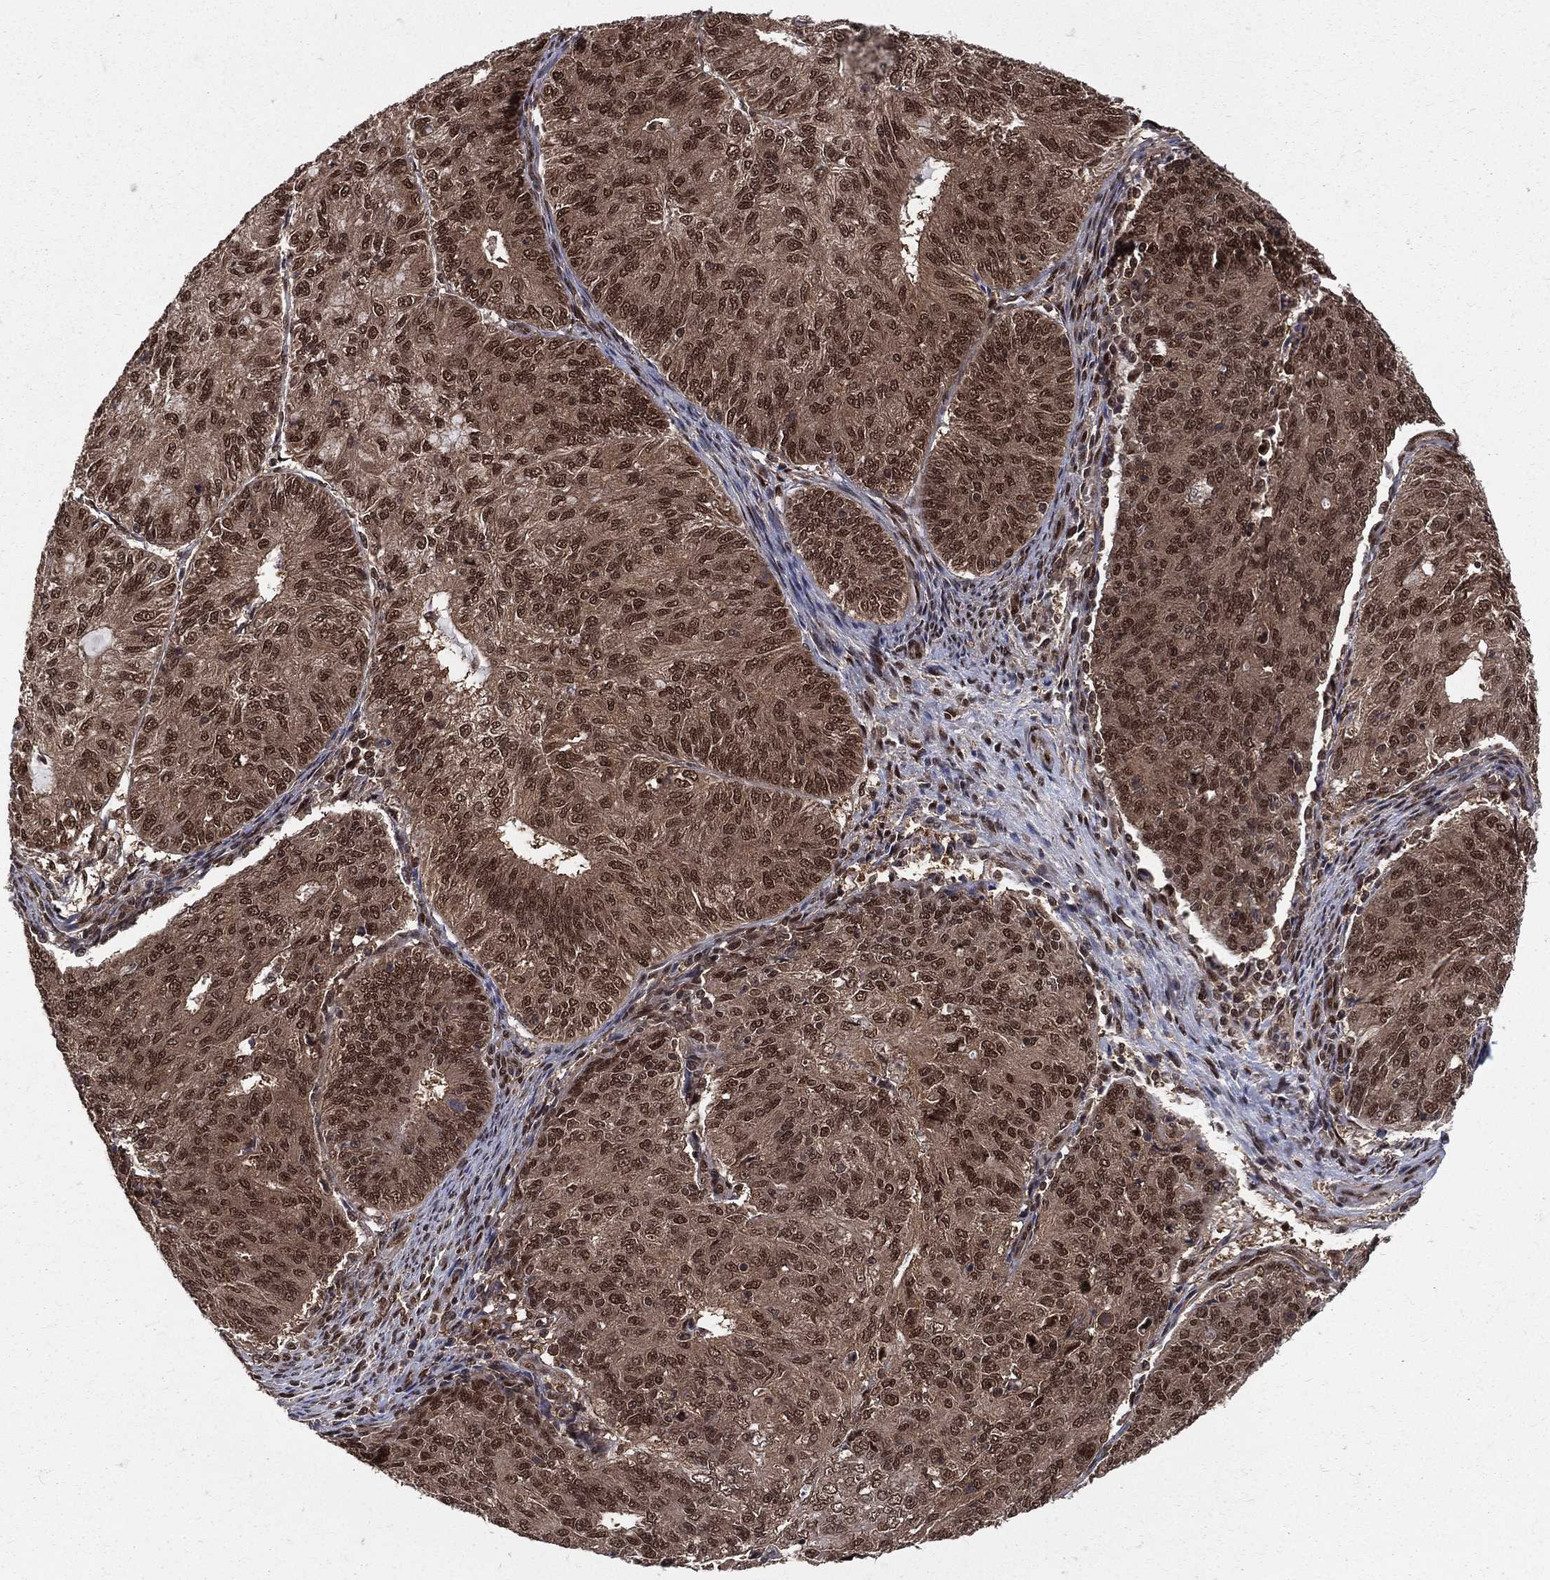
{"staining": {"intensity": "moderate", "quantity": ">75%", "location": "cytoplasmic/membranous,nuclear"}, "tissue": "endometrial cancer", "cell_type": "Tumor cells", "image_type": "cancer", "snomed": [{"axis": "morphology", "description": "Adenocarcinoma, NOS"}, {"axis": "topography", "description": "Endometrium"}], "caption": "Immunohistochemistry staining of endometrial adenocarcinoma, which demonstrates medium levels of moderate cytoplasmic/membranous and nuclear staining in about >75% of tumor cells indicating moderate cytoplasmic/membranous and nuclear protein positivity. The staining was performed using DAB (3,3'-diaminobenzidine) (brown) for protein detection and nuclei were counterstained in hematoxylin (blue).", "gene": "COPS4", "patient": {"sex": "female", "age": 82}}